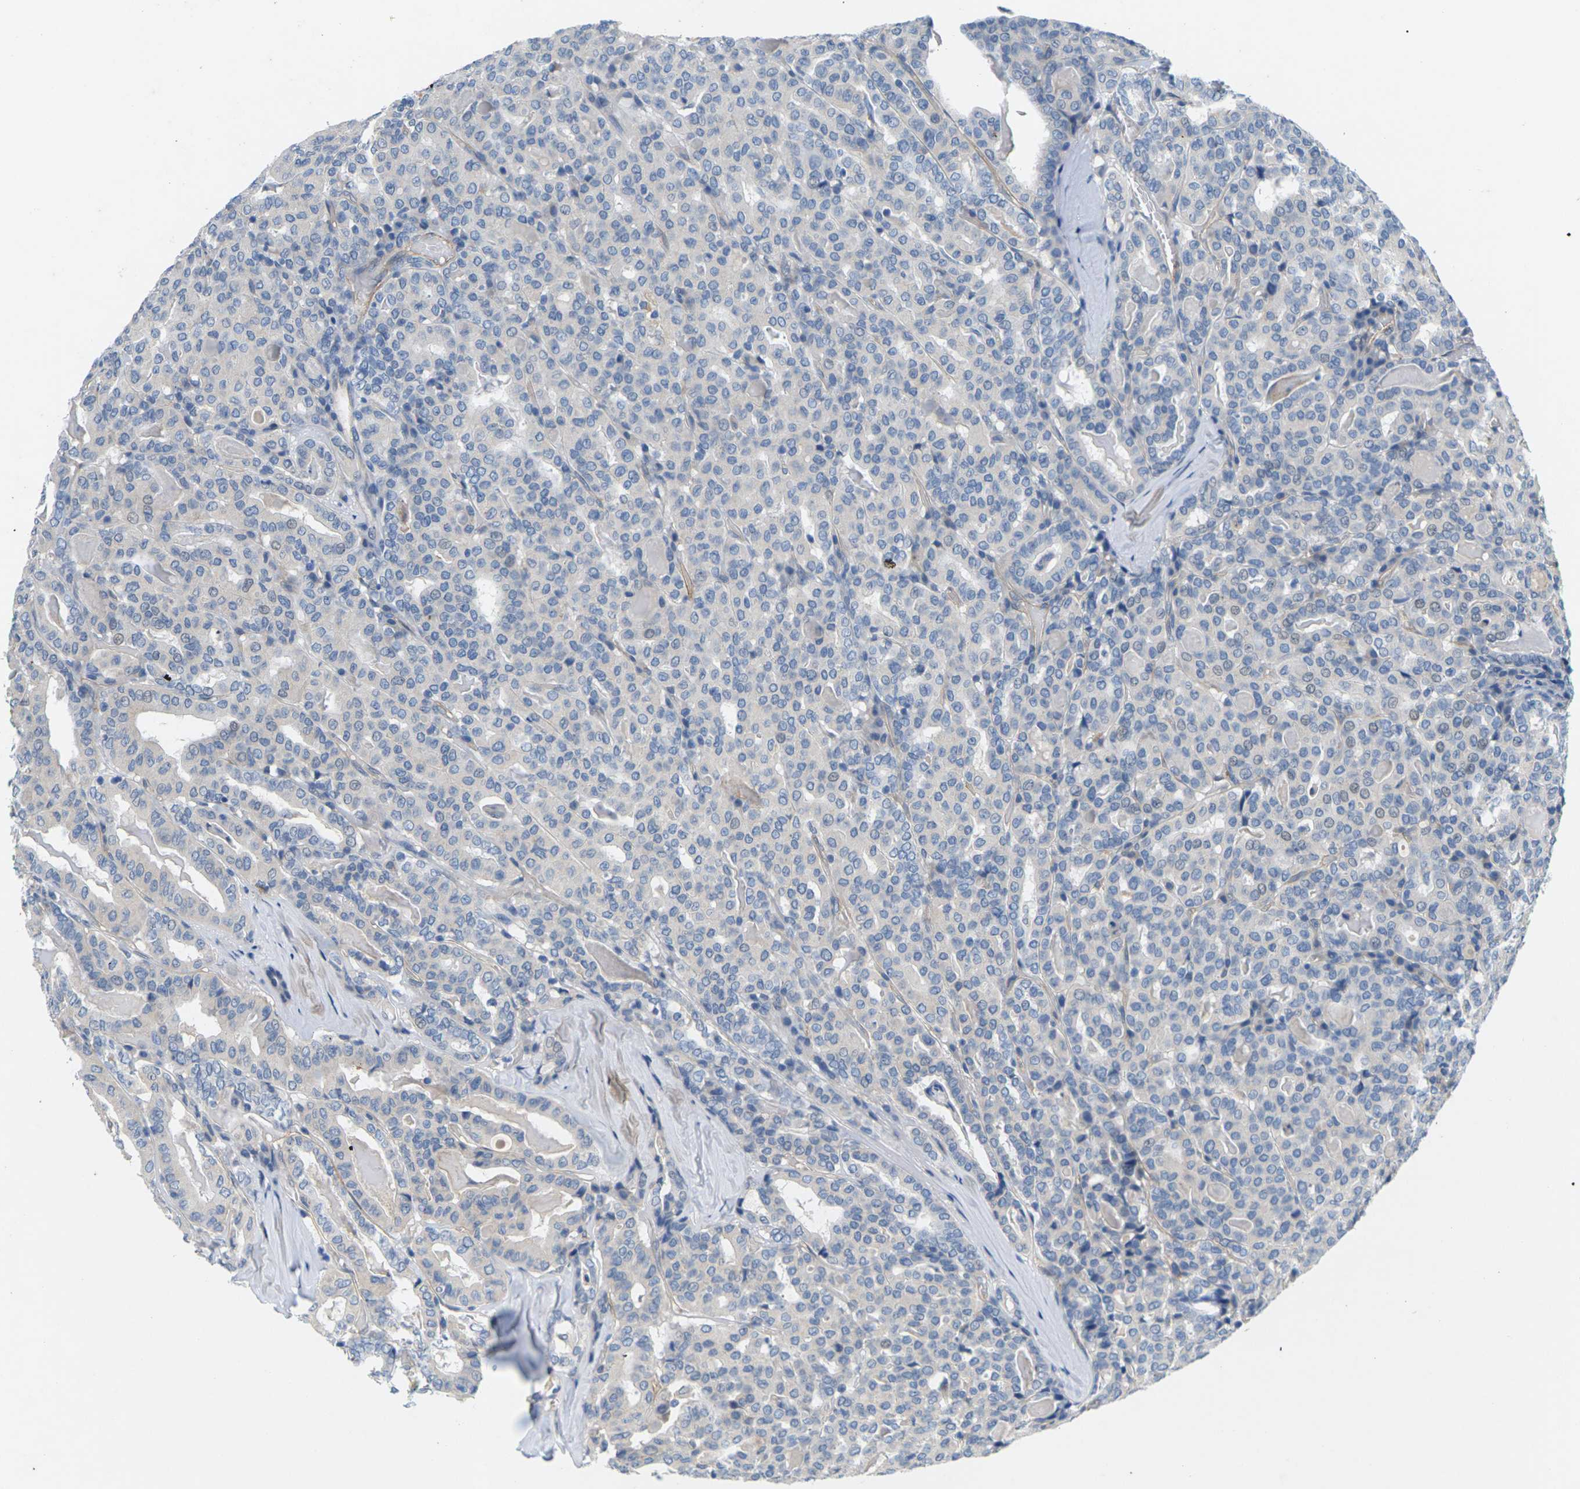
{"staining": {"intensity": "negative", "quantity": "none", "location": "none"}, "tissue": "thyroid cancer", "cell_type": "Tumor cells", "image_type": "cancer", "snomed": [{"axis": "morphology", "description": "Papillary adenocarcinoma, NOS"}, {"axis": "topography", "description": "Thyroid gland"}], "caption": "Immunohistochemistry of human thyroid cancer (papillary adenocarcinoma) demonstrates no staining in tumor cells.", "gene": "ITGA5", "patient": {"sex": "female", "age": 42}}